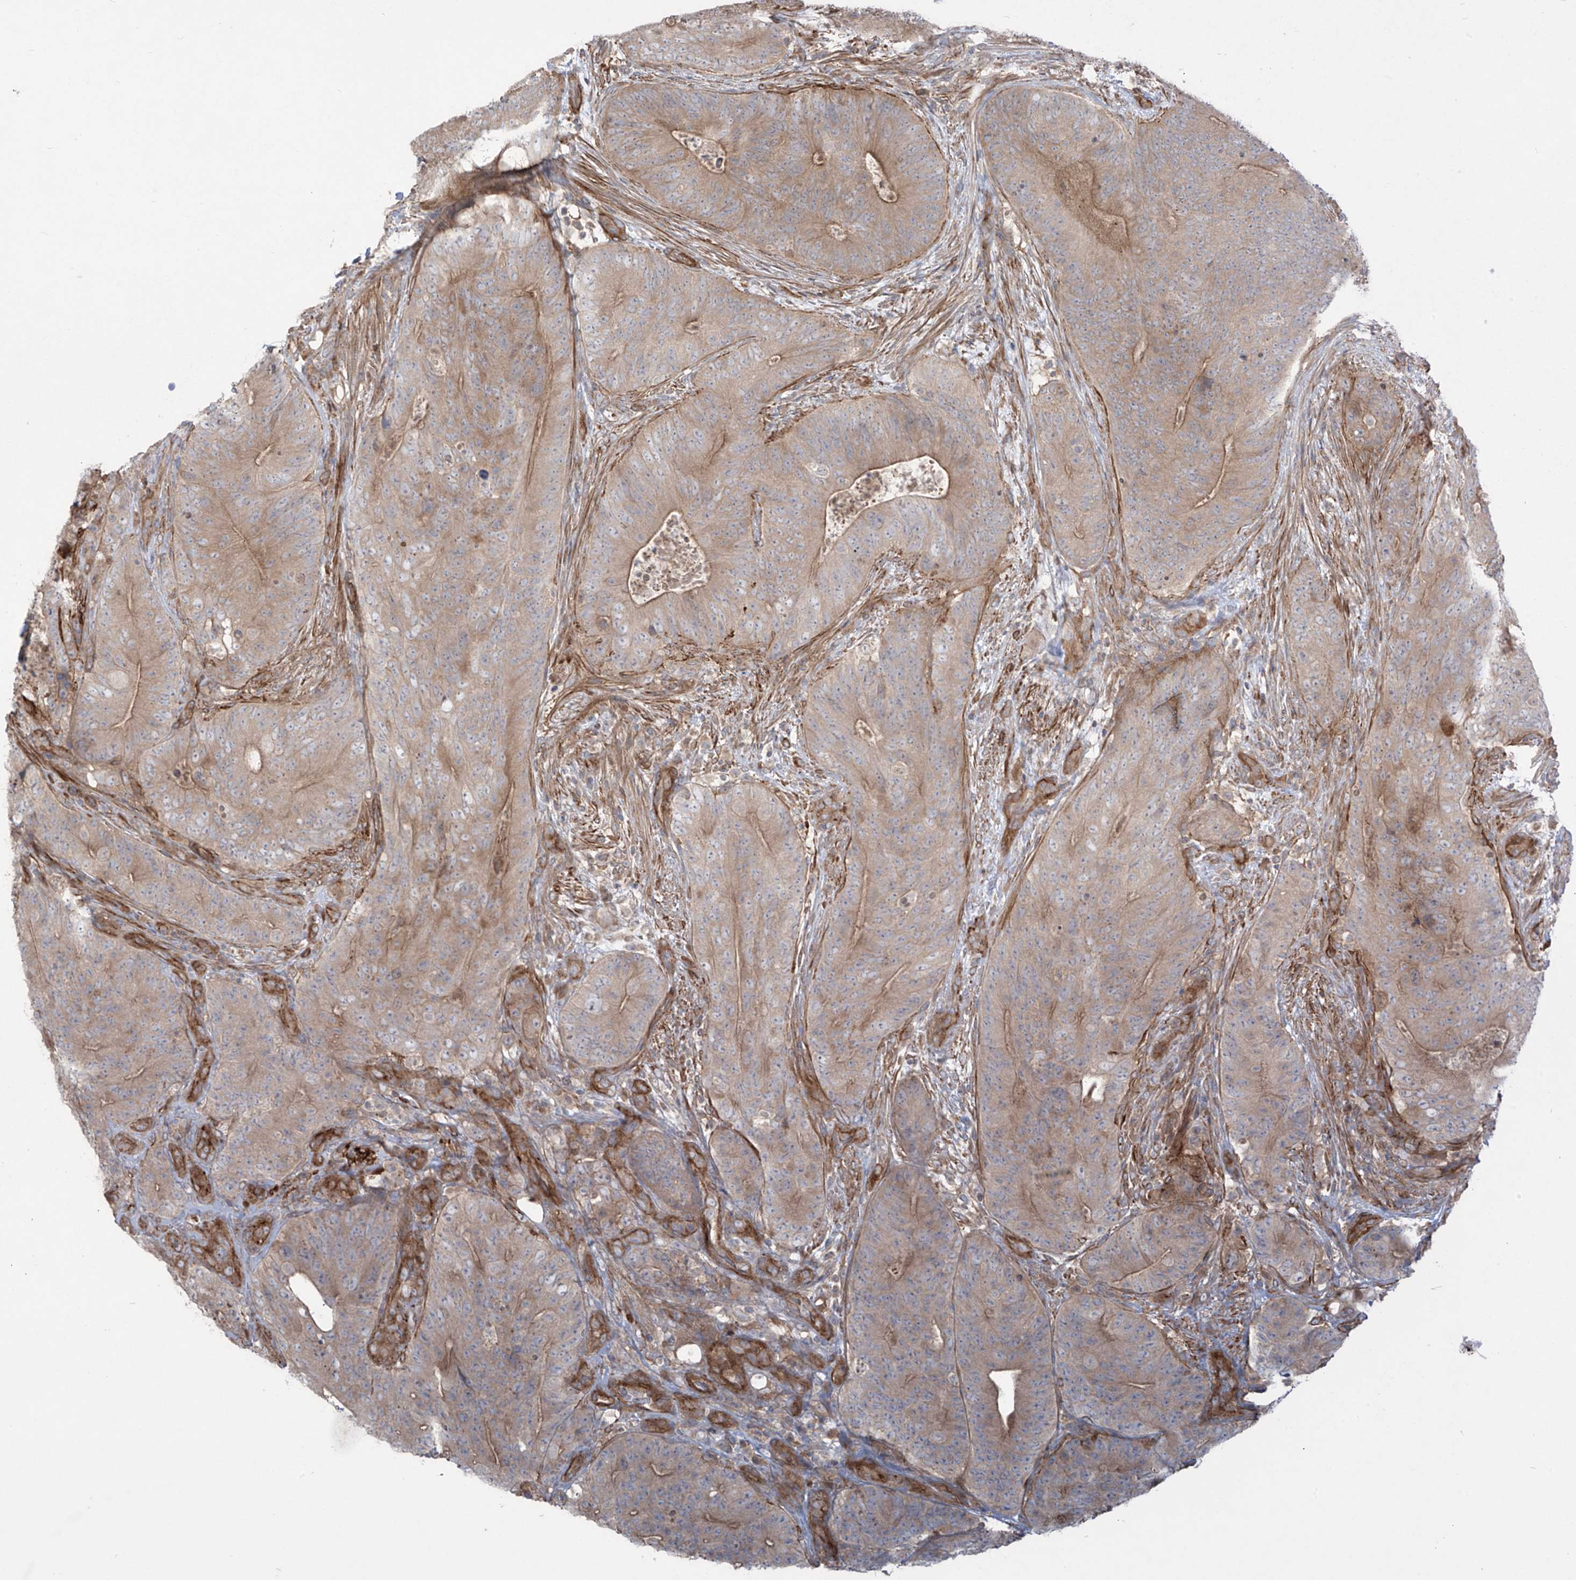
{"staining": {"intensity": "moderate", "quantity": "25%-75%", "location": "cytoplasmic/membranous"}, "tissue": "colorectal cancer", "cell_type": "Tumor cells", "image_type": "cancer", "snomed": [{"axis": "morphology", "description": "Normal tissue, NOS"}, {"axis": "topography", "description": "Colon"}], "caption": "High-magnification brightfield microscopy of colorectal cancer stained with DAB (brown) and counterstained with hematoxylin (blue). tumor cells exhibit moderate cytoplasmic/membranous expression is identified in approximately25%-75% of cells.", "gene": "TRMU", "patient": {"sex": "female", "age": 82}}